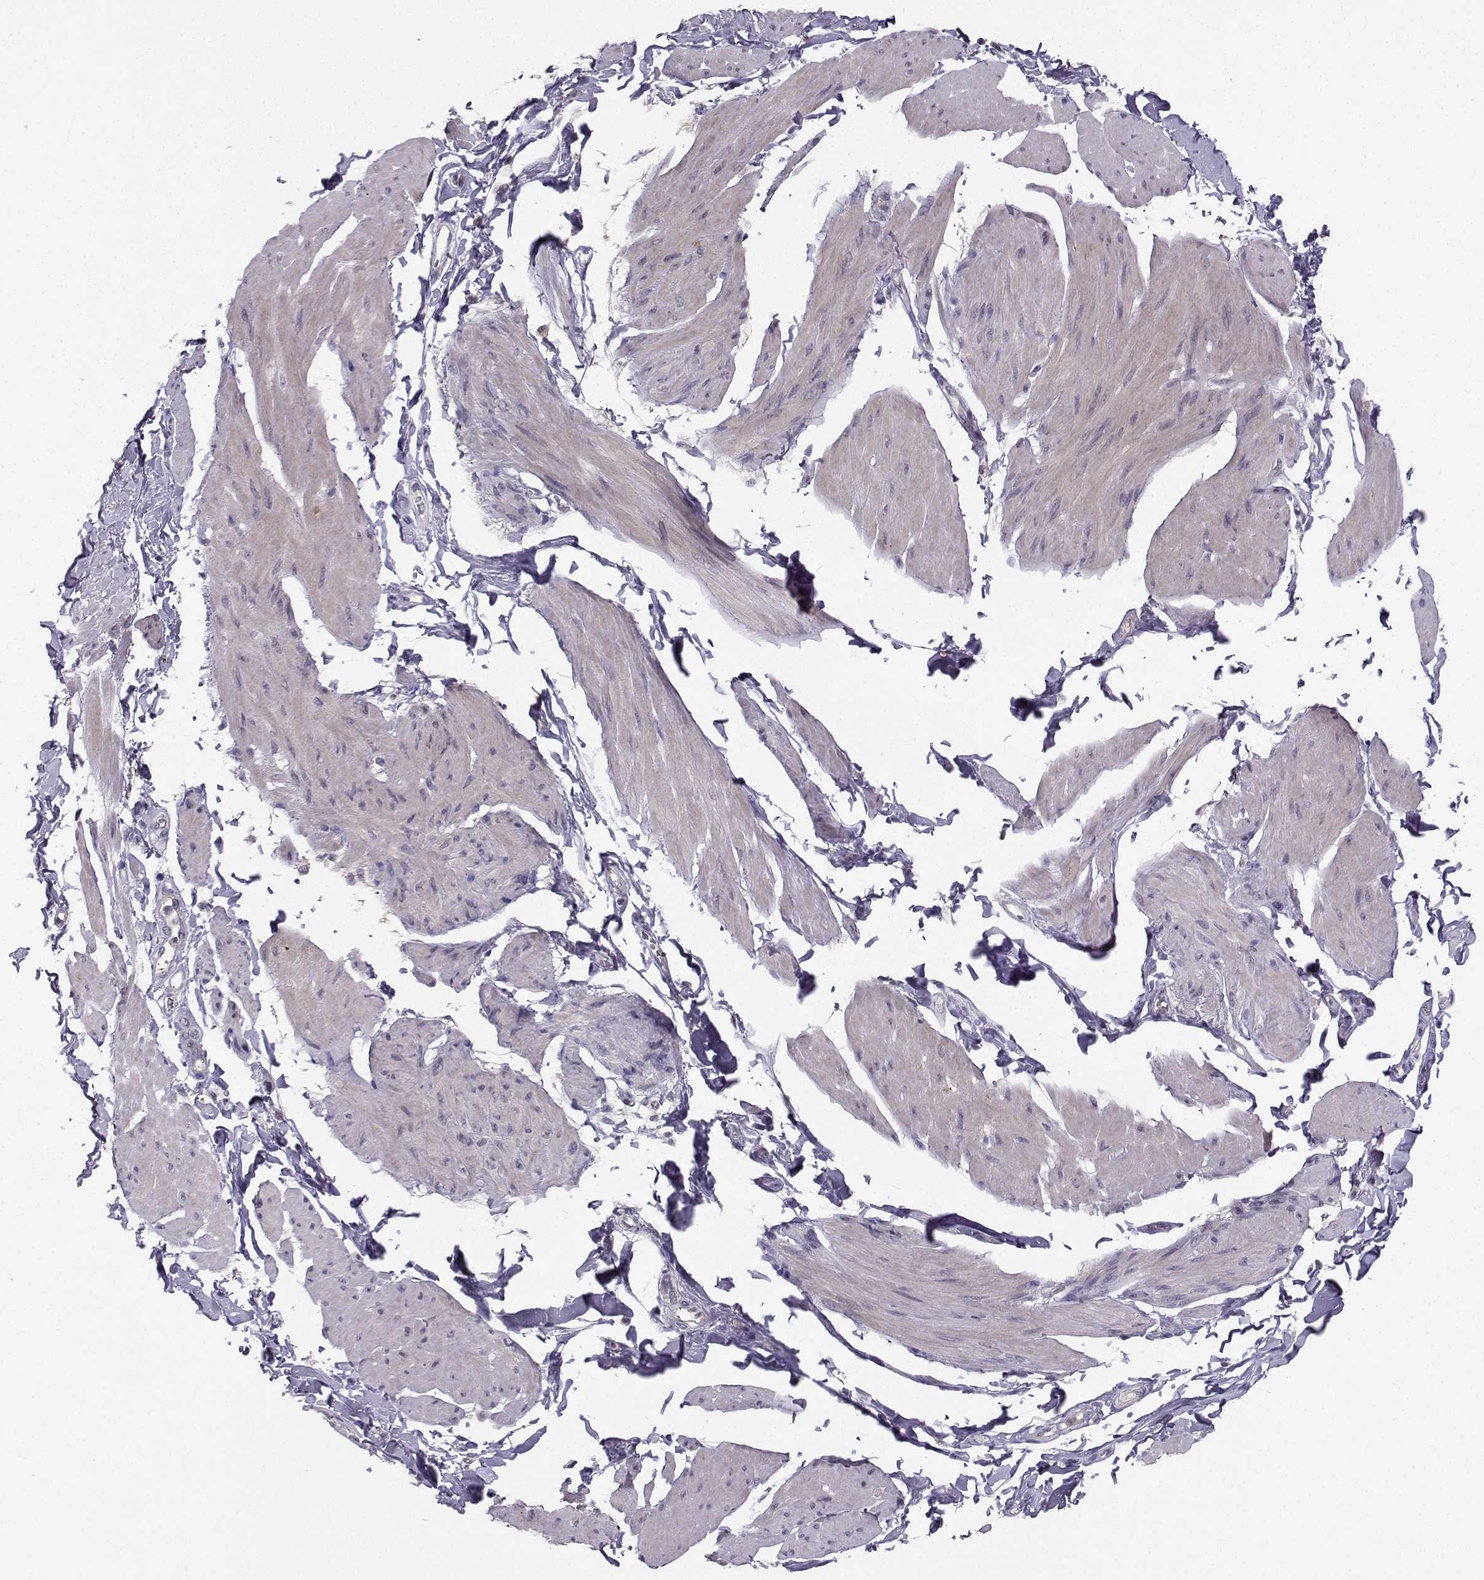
{"staining": {"intensity": "negative", "quantity": "none", "location": "none"}, "tissue": "smooth muscle", "cell_type": "Smooth muscle cells", "image_type": "normal", "snomed": [{"axis": "morphology", "description": "Normal tissue, NOS"}, {"axis": "topography", "description": "Adipose tissue"}, {"axis": "topography", "description": "Smooth muscle"}, {"axis": "topography", "description": "Peripheral nerve tissue"}], "caption": "Smooth muscle cells show no significant protein staining in normal smooth muscle.", "gene": "PKP2", "patient": {"sex": "male", "age": 83}}